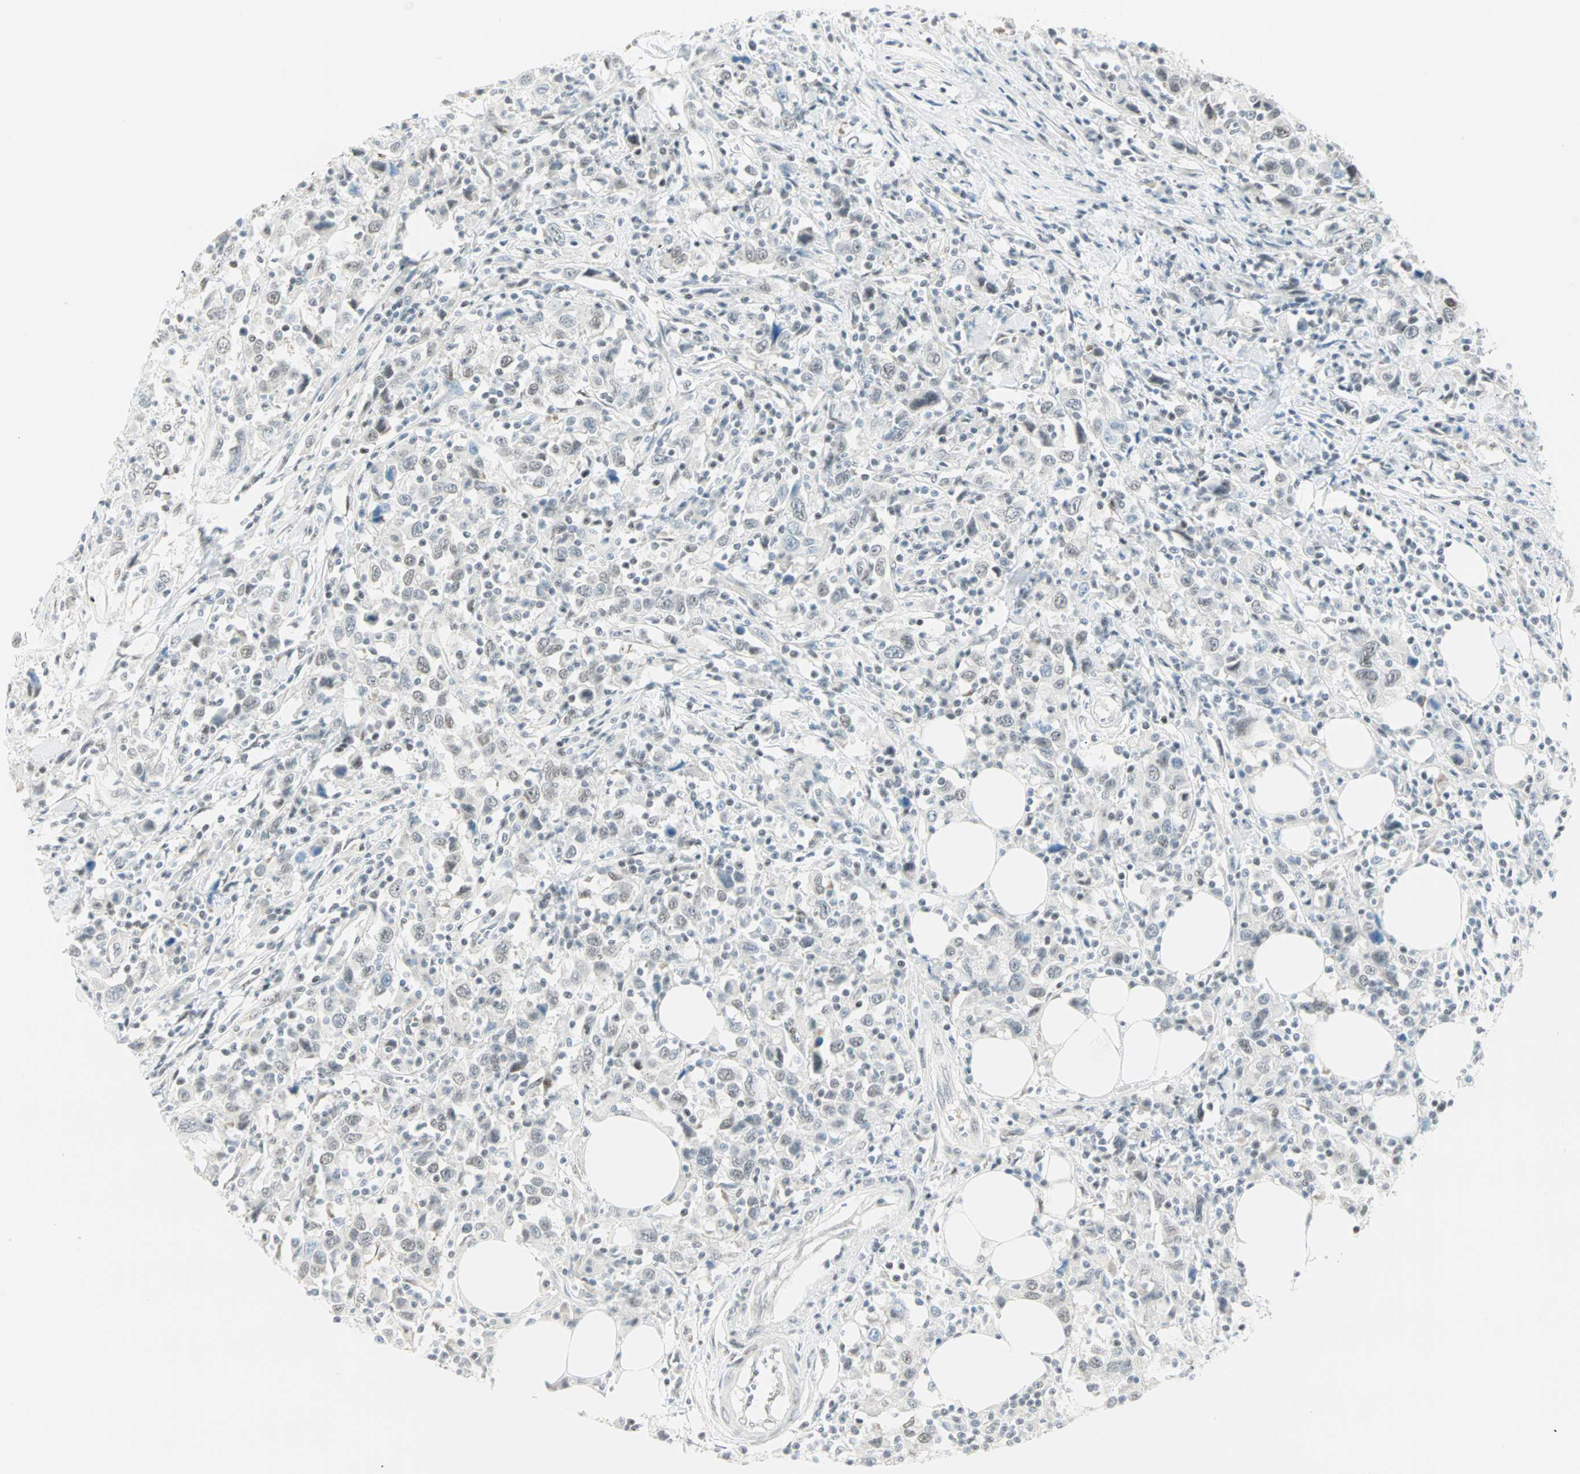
{"staining": {"intensity": "negative", "quantity": "none", "location": "none"}, "tissue": "urothelial cancer", "cell_type": "Tumor cells", "image_type": "cancer", "snomed": [{"axis": "morphology", "description": "Urothelial carcinoma, High grade"}, {"axis": "topography", "description": "Urinary bladder"}], "caption": "Photomicrograph shows no significant protein staining in tumor cells of urothelial cancer.", "gene": "PKNOX1", "patient": {"sex": "male", "age": 61}}